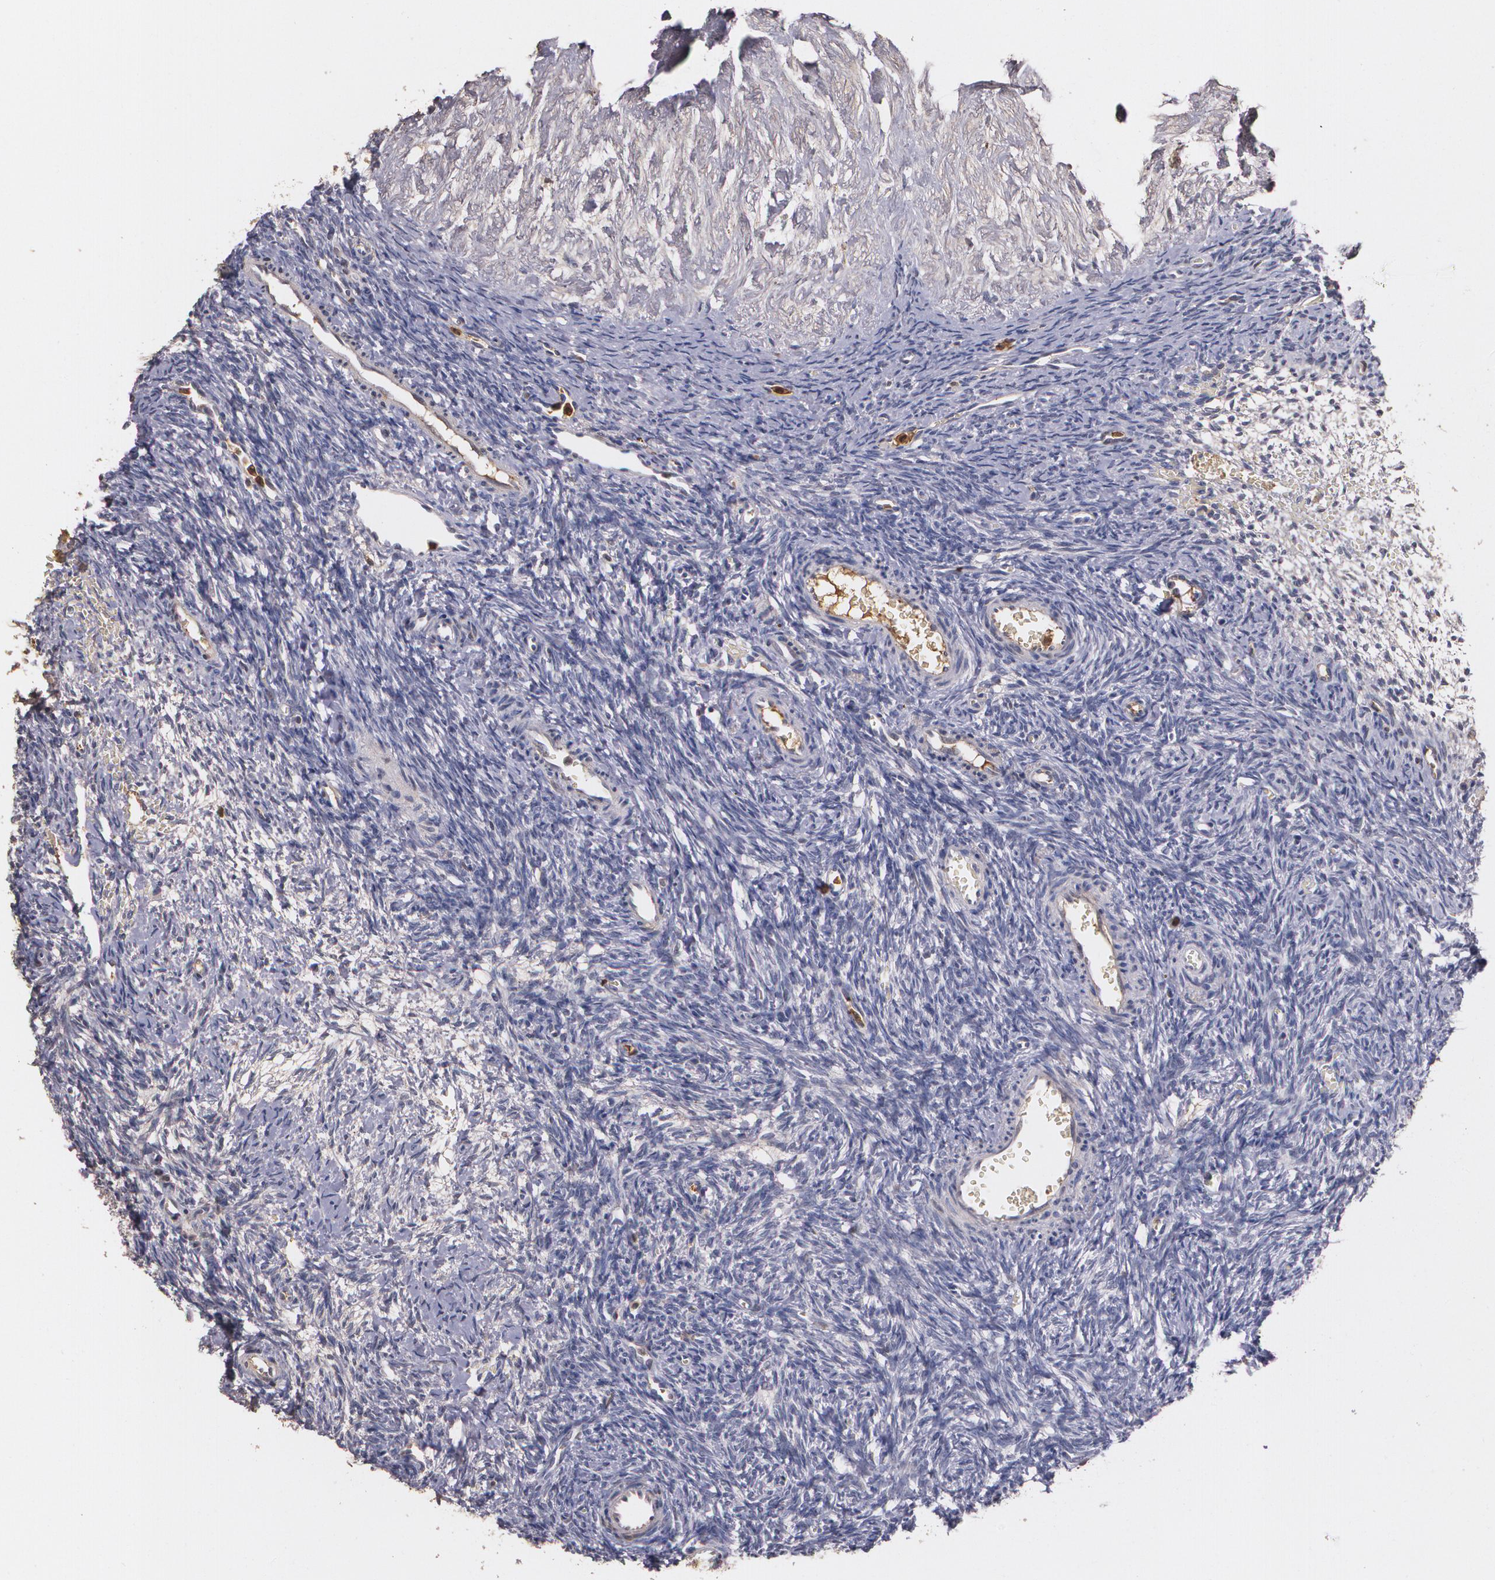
{"staining": {"intensity": "negative", "quantity": "none", "location": "none"}, "tissue": "ovary", "cell_type": "Ovarian stroma cells", "image_type": "normal", "snomed": [{"axis": "morphology", "description": "Normal tissue, NOS"}, {"axis": "topography", "description": "Ovary"}], "caption": "Ovary stained for a protein using IHC exhibits no positivity ovarian stroma cells.", "gene": "PTS", "patient": {"sex": "female", "age": 39}}